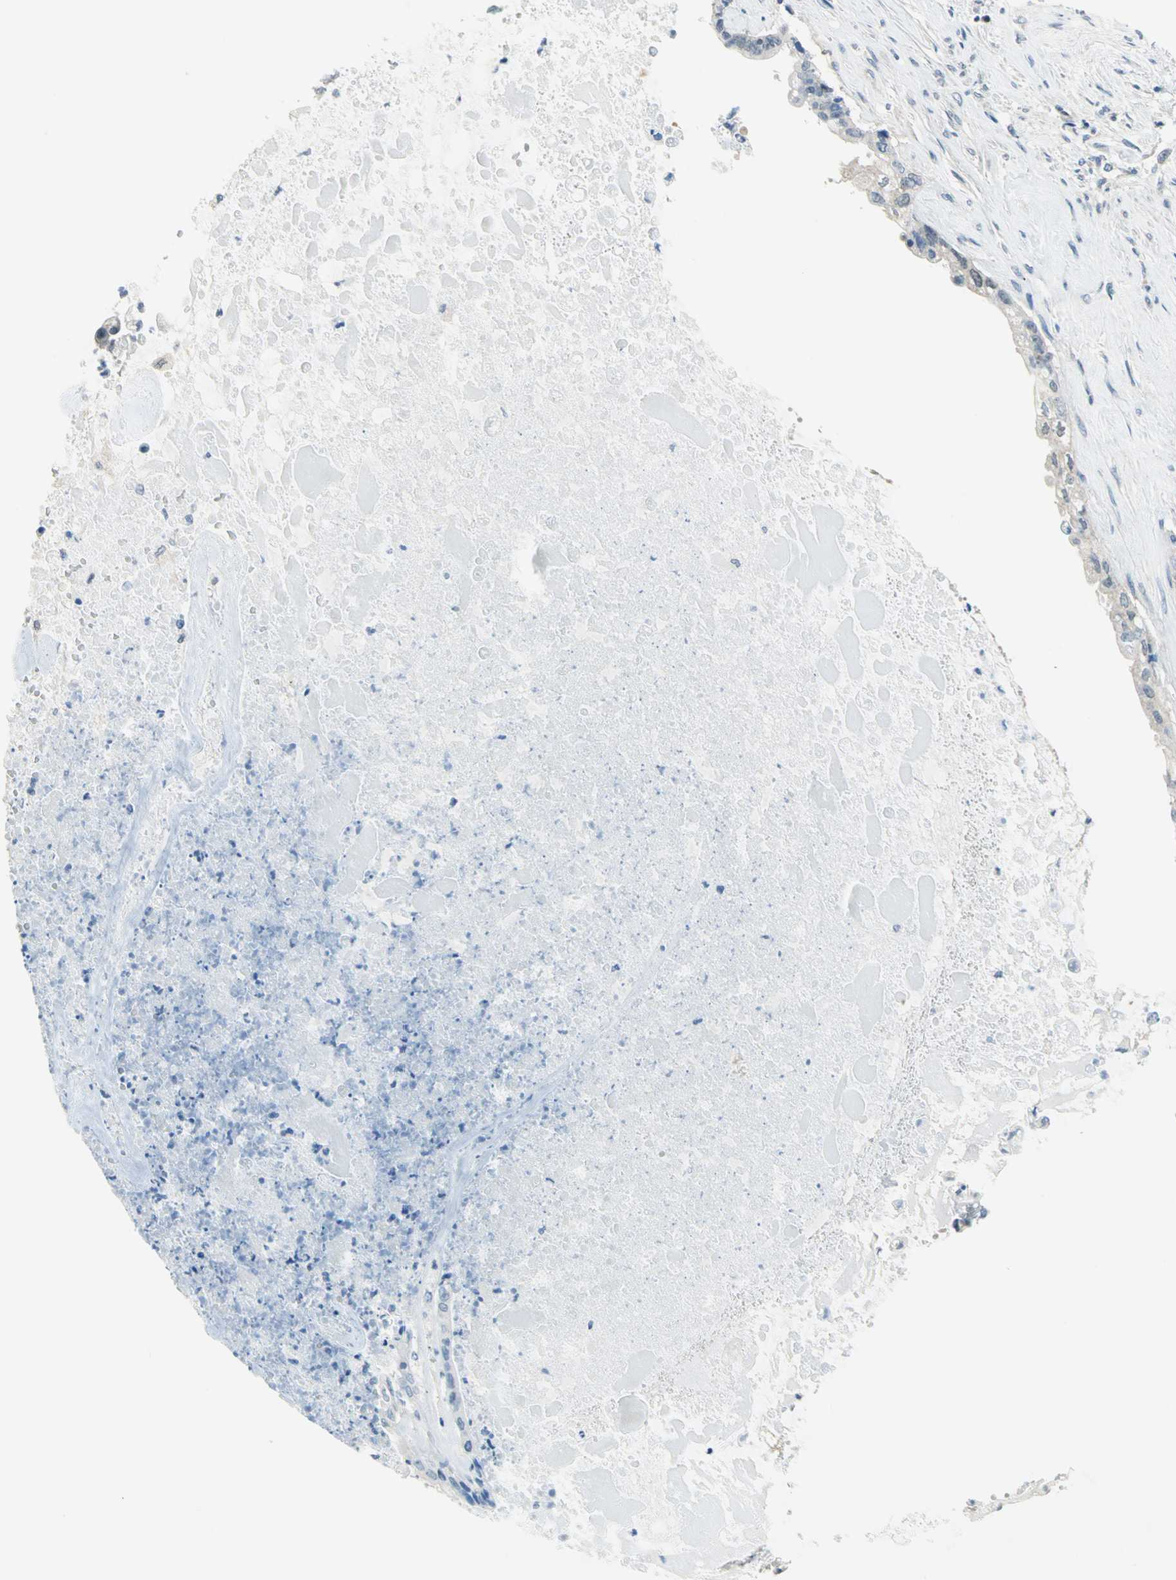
{"staining": {"intensity": "negative", "quantity": "none", "location": "none"}, "tissue": "liver cancer", "cell_type": "Tumor cells", "image_type": "cancer", "snomed": [{"axis": "morphology", "description": "Cholangiocarcinoma"}, {"axis": "topography", "description": "Liver"}], "caption": "An immunohistochemistry (IHC) micrograph of liver cancer (cholangiocarcinoma) is shown. There is no staining in tumor cells of liver cancer (cholangiocarcinoma). Nuclei are stained in blue.", "gene": "PIN1", "patient": {"sex": "male", "age": 57}}